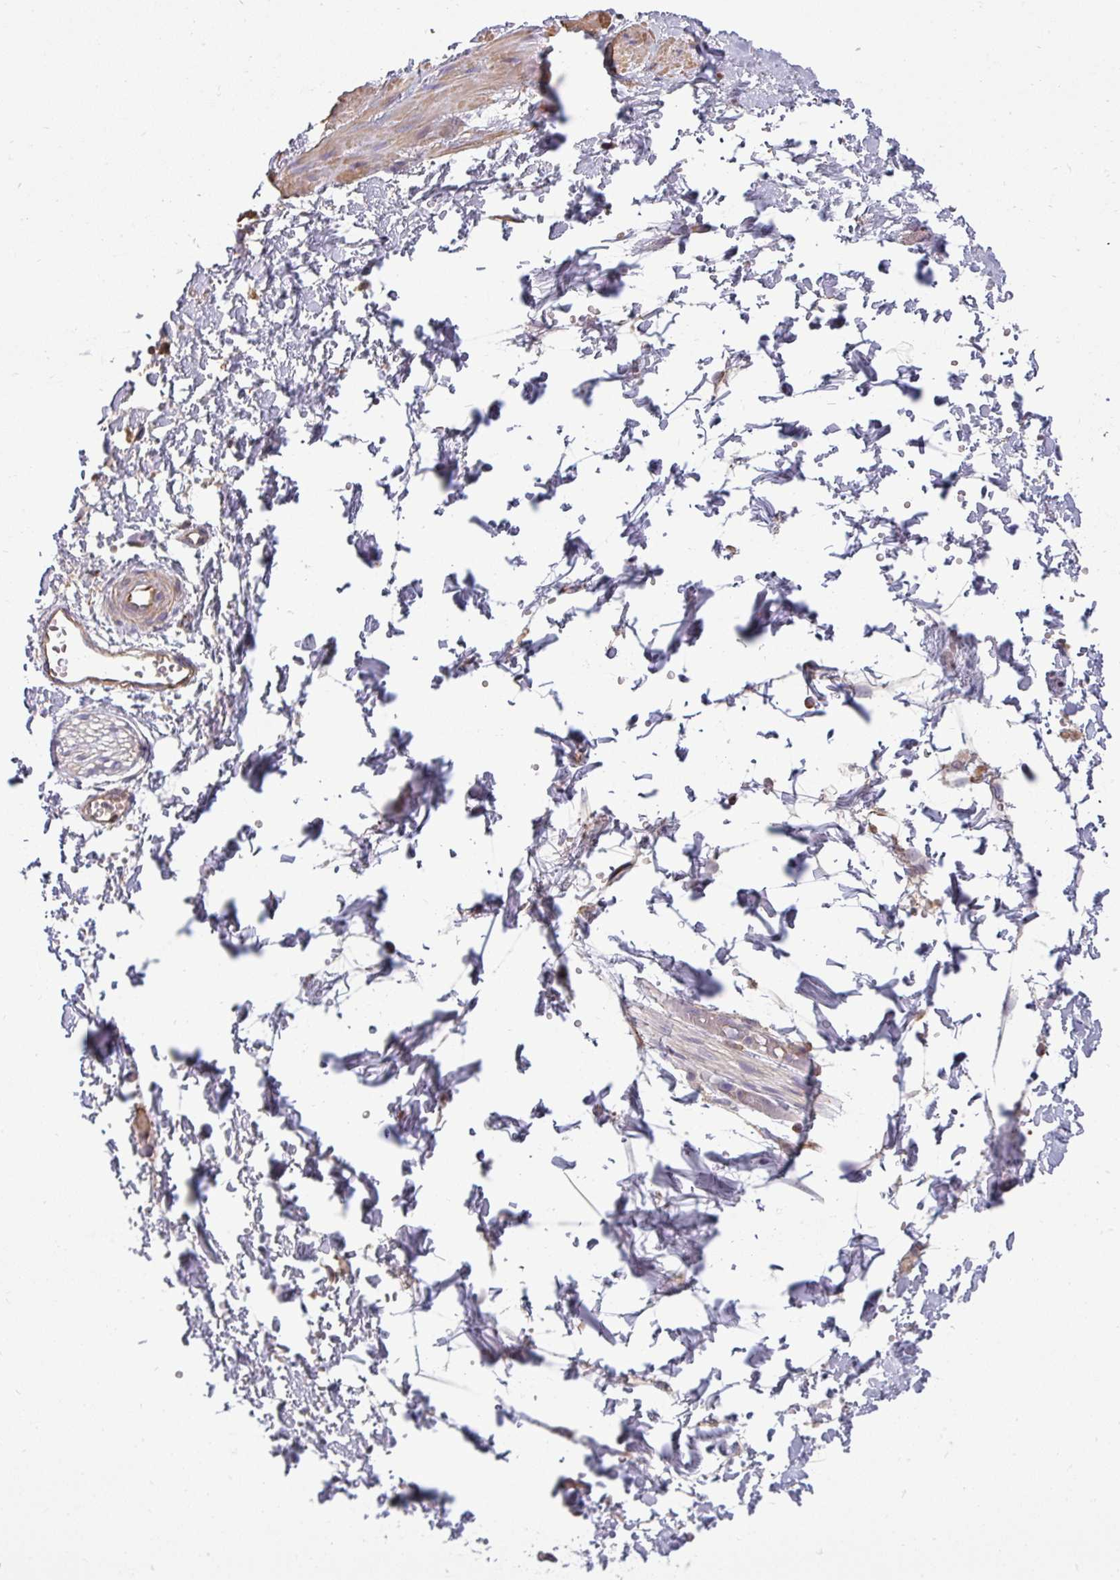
{"staining": {"intensity": "negative", "quantity": "none", "location": "none"}, "tissue": "adipose tissue", "cell_type": "Adipocytes", "image_type": "normal", "snomed": [{"axis": "morphology", "description": "Normal tissue, NOS"}, {"axis": "topography", "description": "Prostate"}, {"axis": "topography", "description": "Peripheral nerve tissue"}], "caption": "A high-resolution image shows immunohistochemistry (IHC) staining of unremarkable adipose tissue, which exhibits no significant positivity in adipocytes. (DAB IHC with hematoxylin counter stain).", "gene": "ZNF835", "patient": {"sex": "male", "age": 55}}